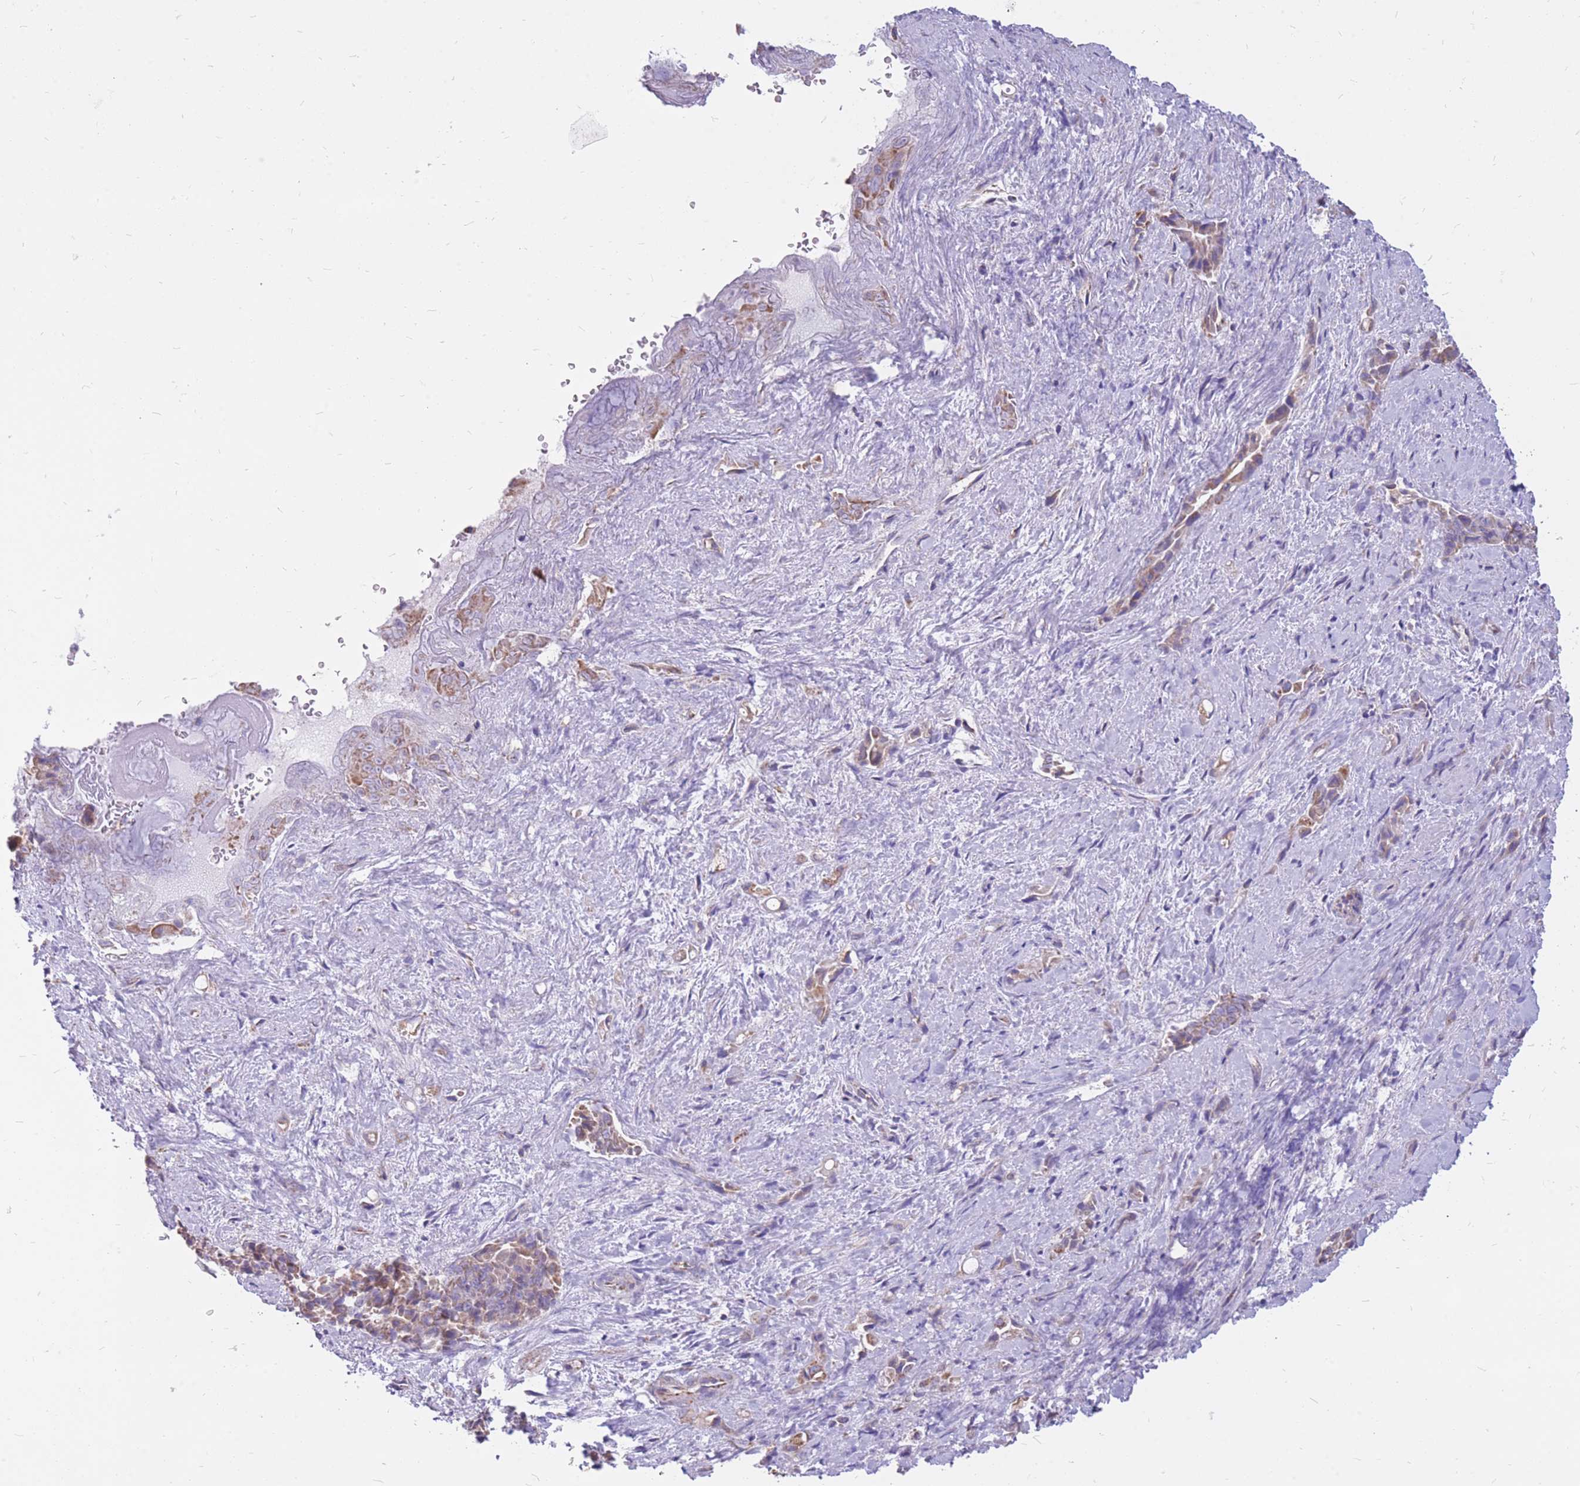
{"staining": {"intensity": "moderate", "quantity": ">75%", "location": "cytoplasmic/membranous"}, "tissue": "liver cancer", "cell_type": "Tumor cells", "image_type": "cancer", "snomed": [{"axis": "morphology", "description": "Cholangiocarcinoma"}, {"axis": "topography", "description": "Liver"}], "caption": "Liver cancer stained for a protein displays moderate cytoplasmic/membranous positivity in tumor cells.", "gene": "PCSK1", "patient": {"sex": "female", "age": 68}}